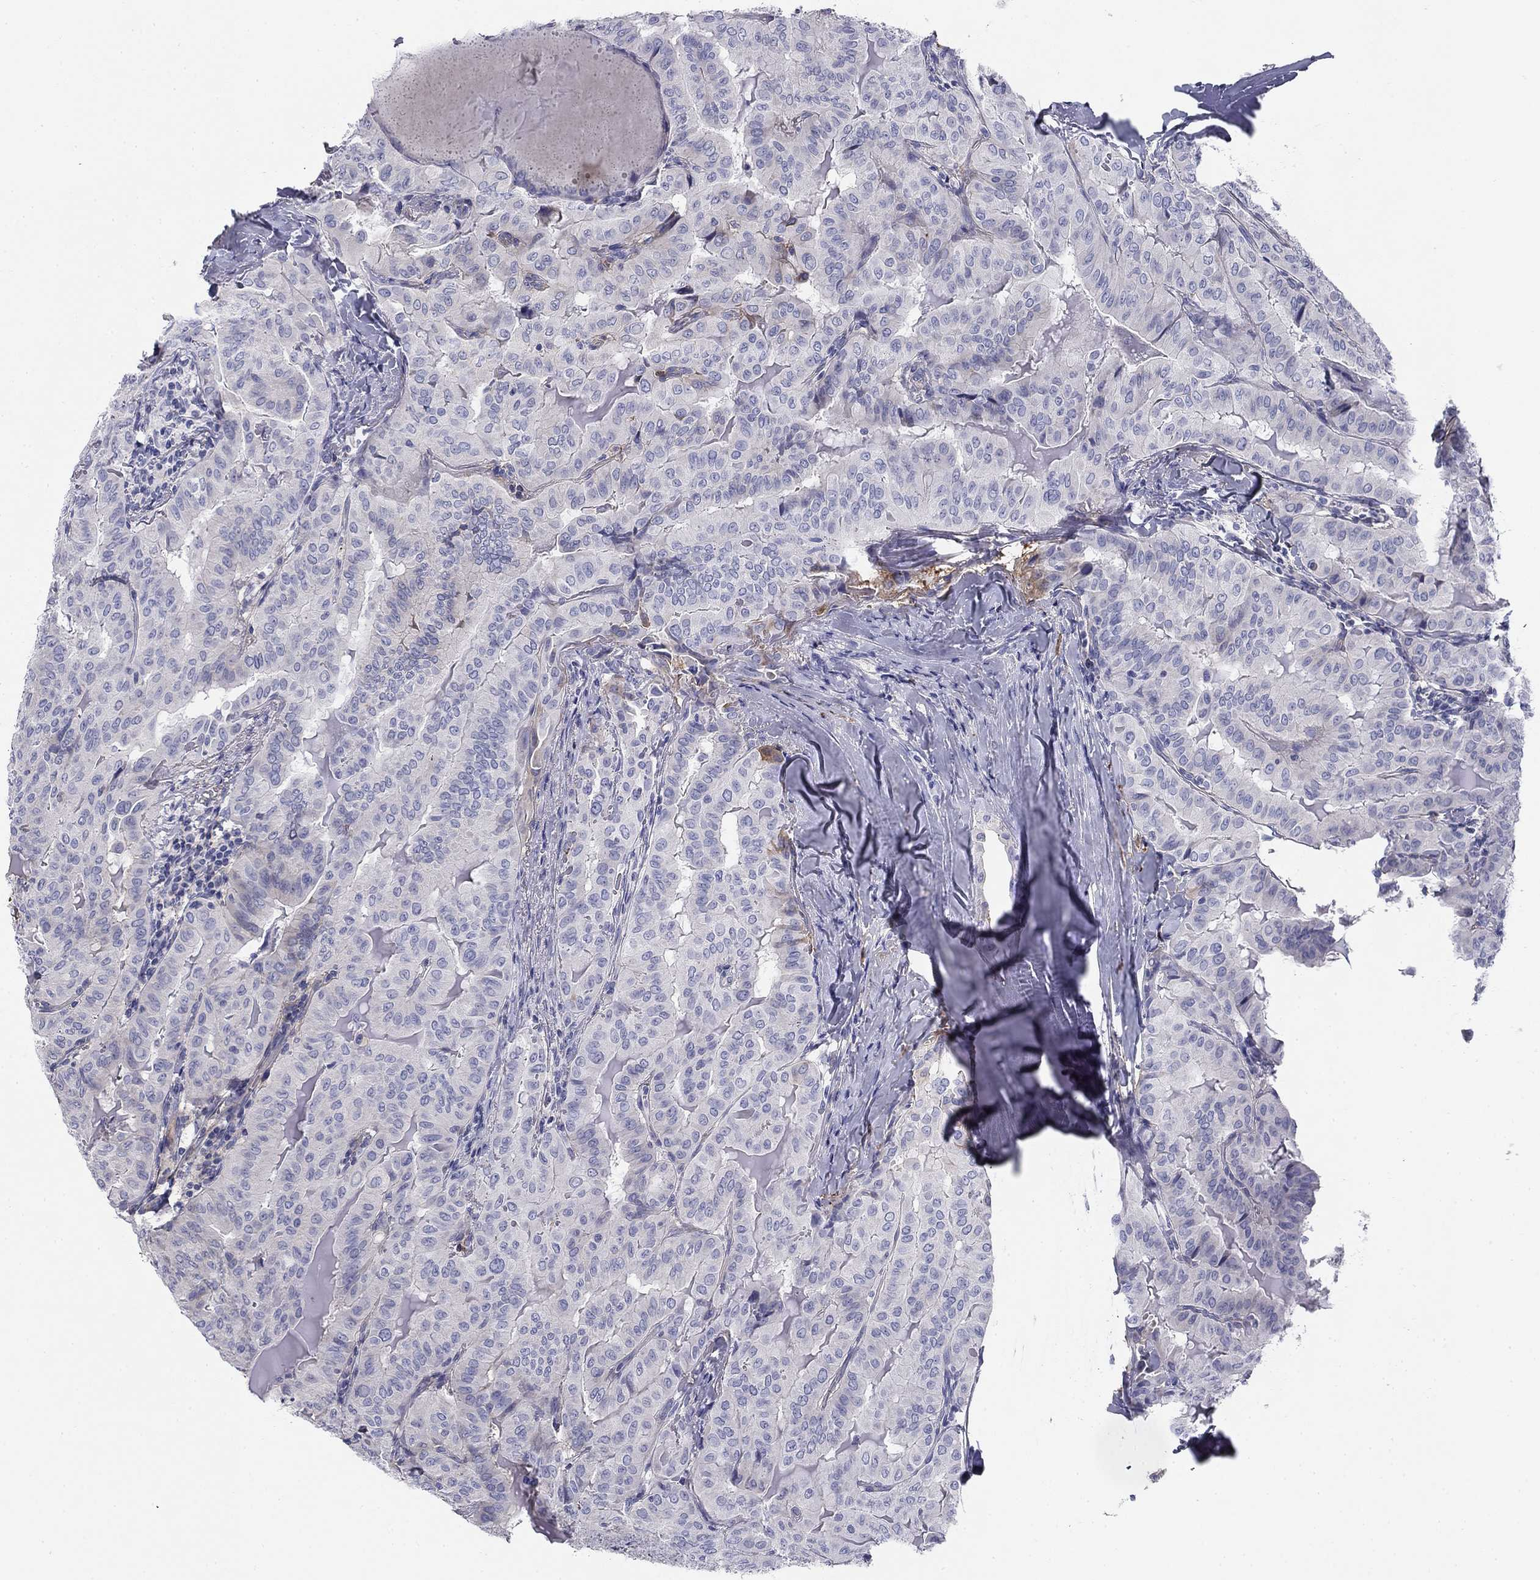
{"staining": {"intensity": "negative", "quantity": "none", "location": "none"}, "tissue": "thyroid cancer", "cell_type": "Tumor cells", "image_type": "cancer", "snomed": [{"axis": "morphology", "description": "Papillary adenocarcinoma, NOS"}, {"axis": "topography", "description": "Thyroid gland"}], "caption": "This is an immunohistochemistry (IHC) histopathology image of thyroid cancer (papillary adenocarcinoma). There is no staining in tumor cells.", "gene": "CPLX4", "patient": {"sex": "female", "age": 68}}